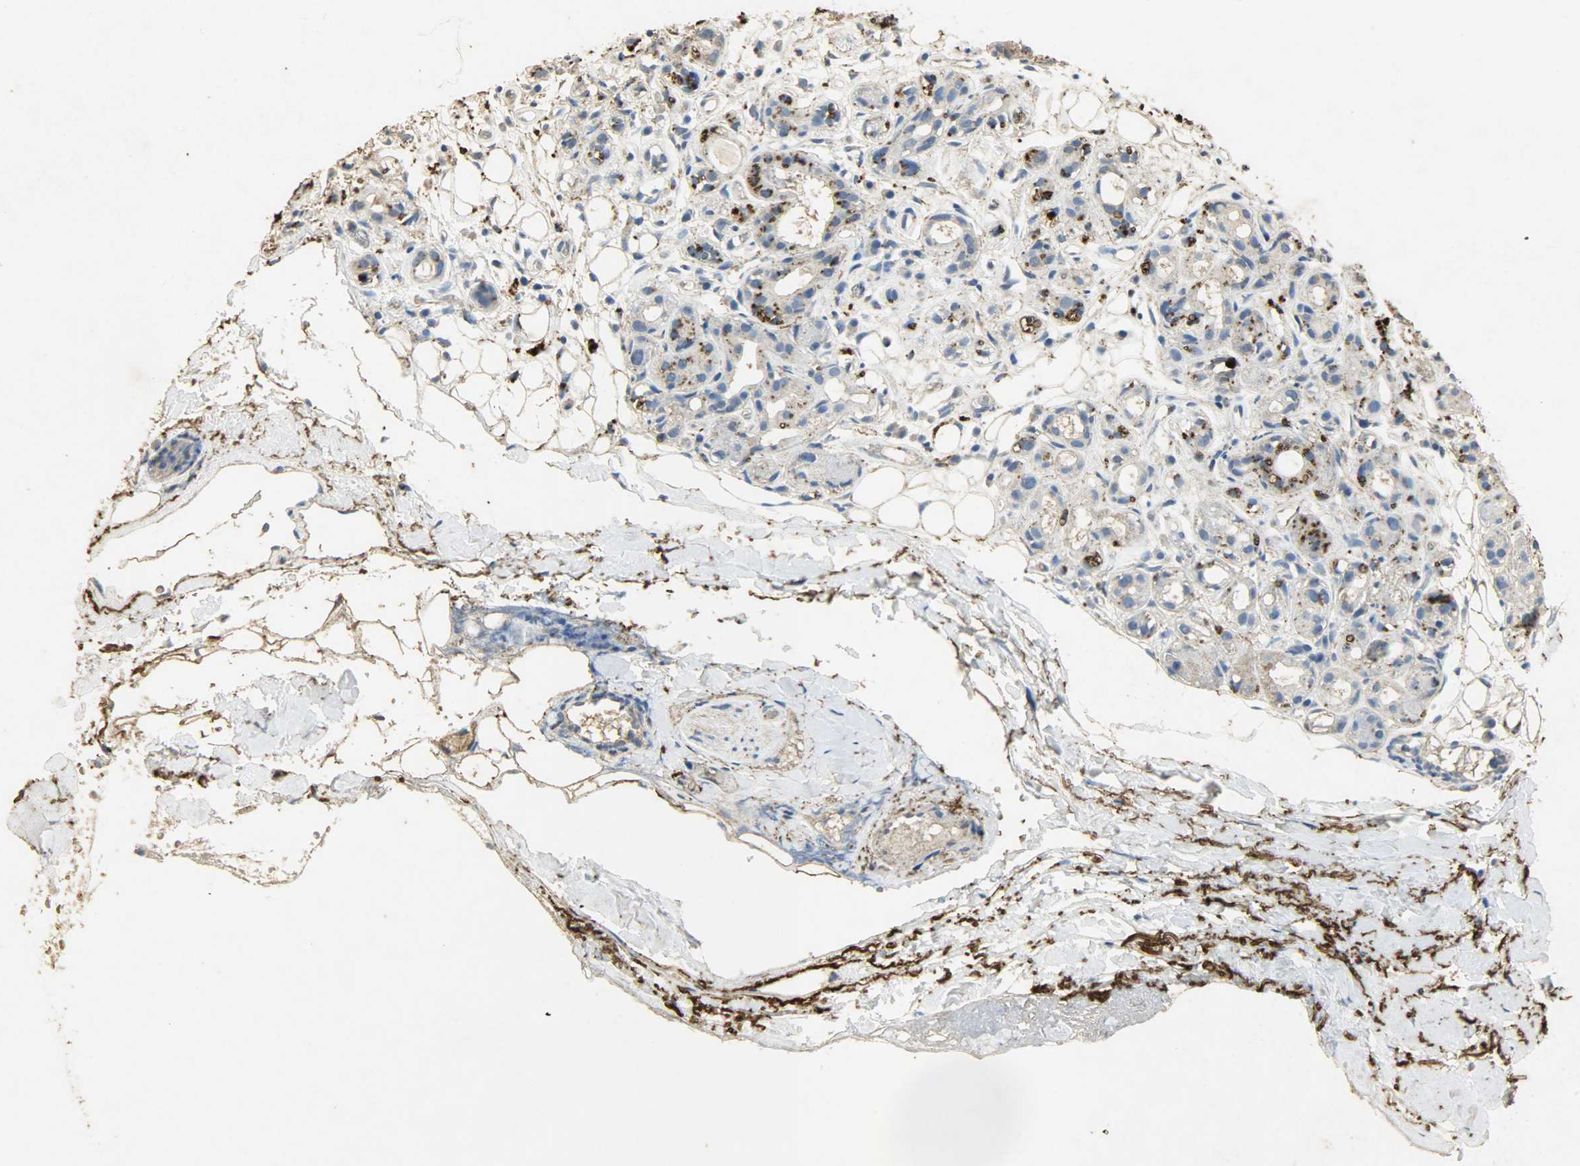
{"staining": {"intensity": "moderate", "quantity": "<25%", "location": "cytoplasmic/membranous"}, "tissue": "salivary gland", "cell_type": "Glandular cells", "image_type": "normal", "snomed": [{"axis": "morphology", "description": "Normal tissue, NOS"}, {"axis": "topography", "description": "Salivary gland"}], "caption": "Human salivary gland stained for a protein (brown) reveals moderate cytoplasmic/membranous positive expression in approximately <25% of glandular cells.", "gene": "ASB9", "patient": {"sex": "male", "age": 54}}